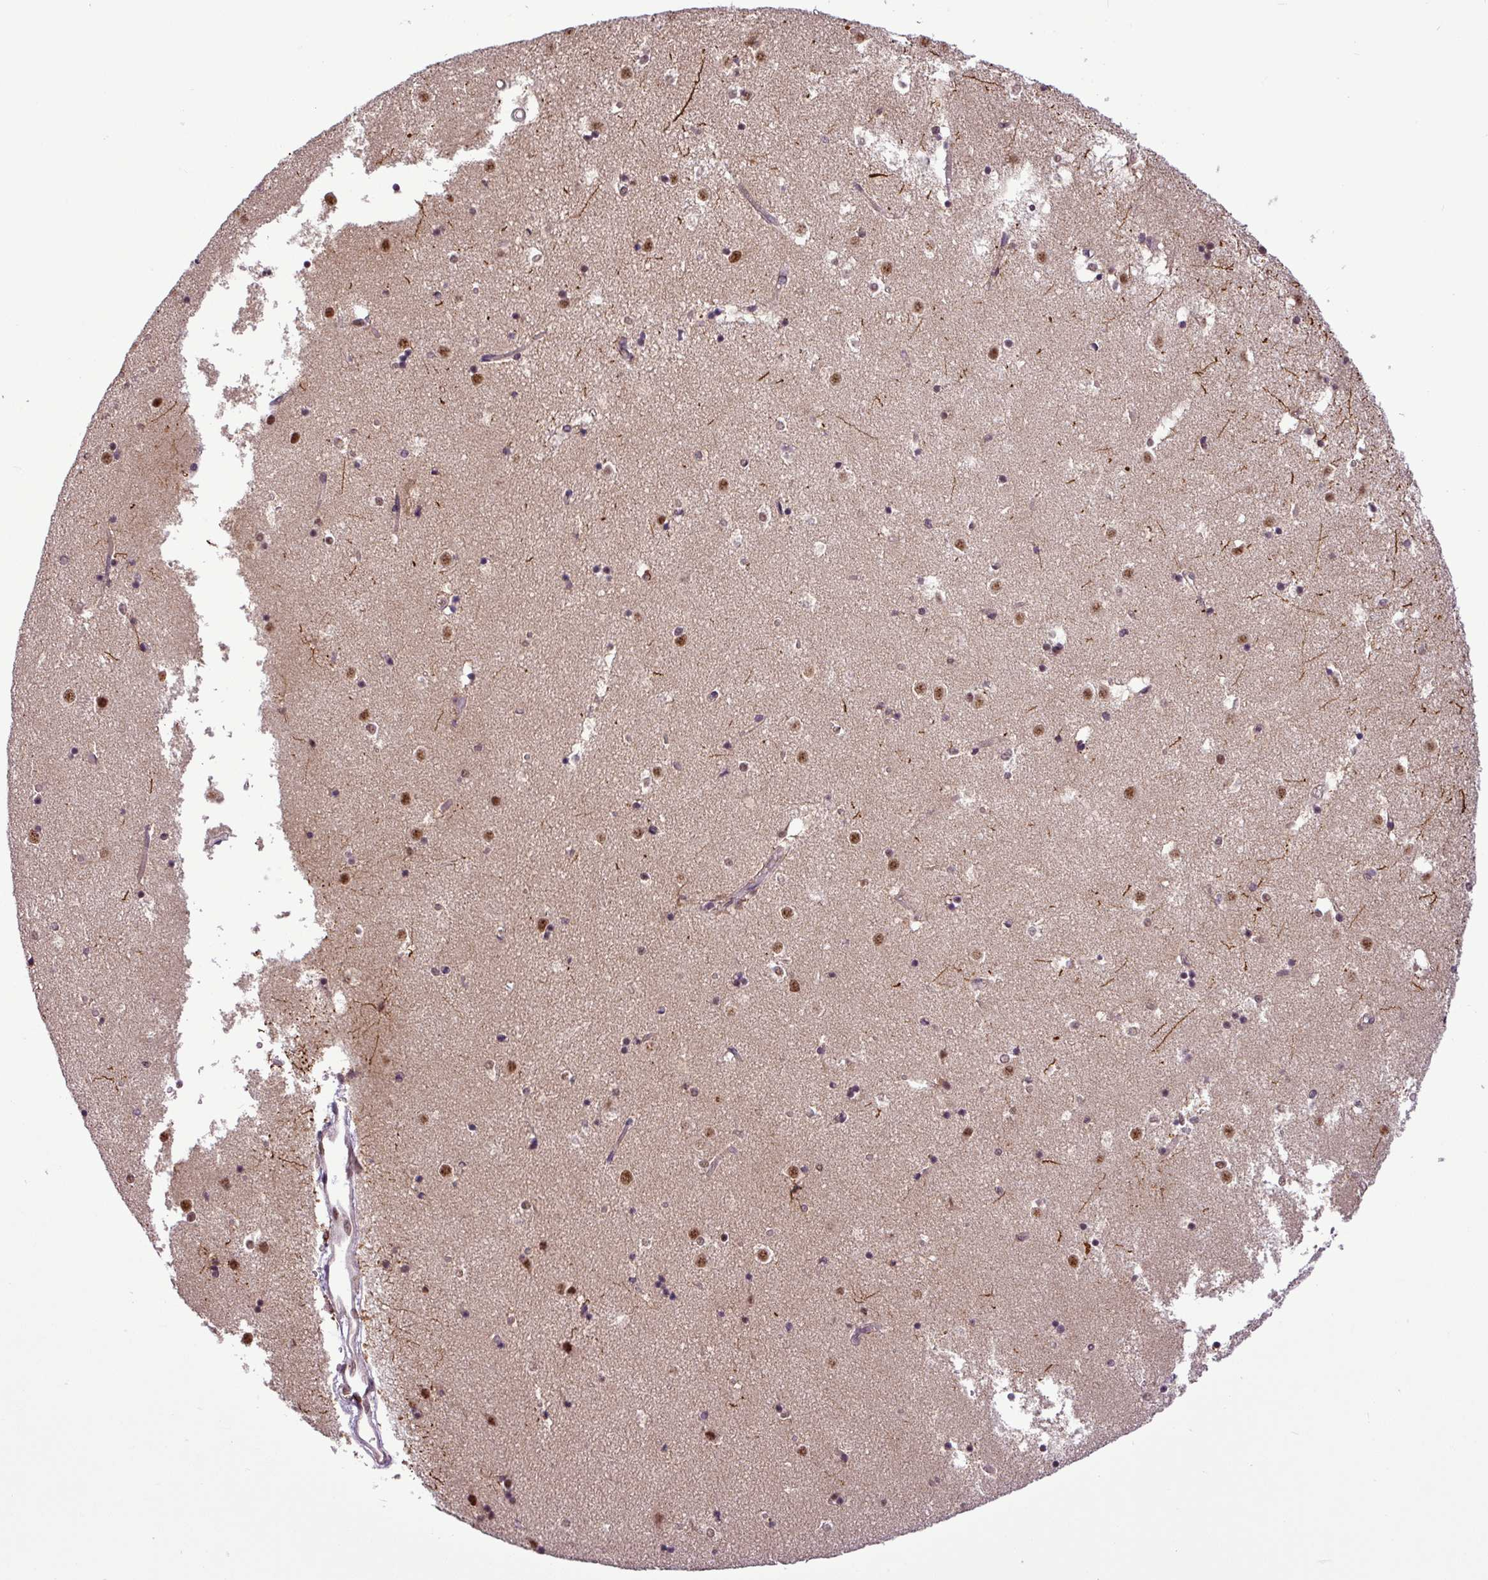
{"staining": {"intensity": "moderate", "quantity": "25%-75%", "location": "nuclear"}, "tissue": "caudate", "cell_type": "Glial cells", "image_type": "normal", "snomed": [{"axis": "morphology", "description": "Normal tissue, NOS"}, {"axis": "topography", "description": "Lateral ventricle wall"}], "caption": "Brown immunohistochemical staining in benign human caudate exhibits moderate nuclear staining in approximately 25%-75% of glial cells.", "gene": "MFHAS1", "patient": {"sex": "female", "age": 52}}